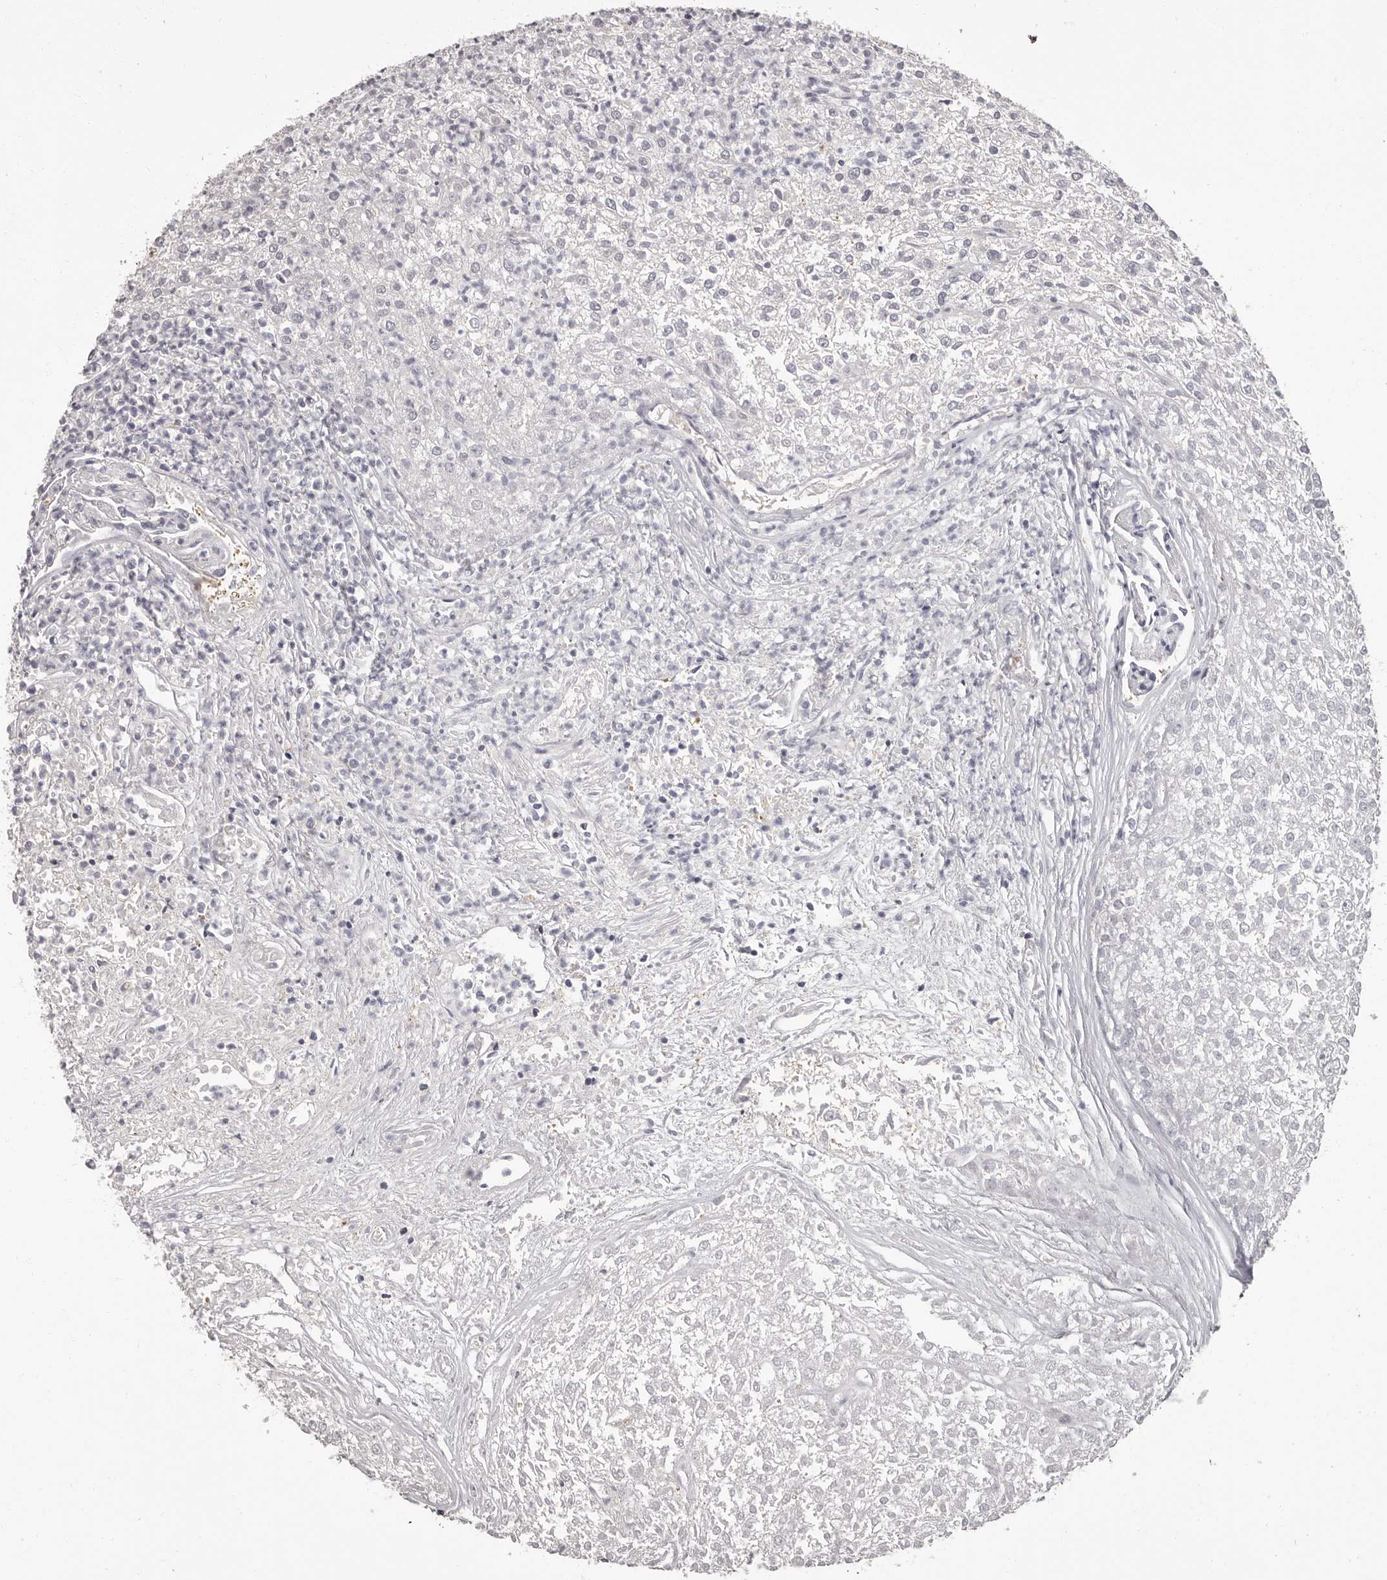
{"staining": {"intensity": "negative", "quantity": "none", "location": "none"}, "tissue": "renal cancer", "cell_type": "Tumor cells", "image_type": "cancer", "snomed": [{"axis": "morphology", "description": "Adenocarcinoma, NOS"}, {"axis": "topography", "description": "Kidney"}], "caption": "This is a micrograph of immunohistochemistry (IHC) staining of renal cancer, which shows no expression in tumor cells.", "gene": "APEH", "patient": {"sex": "female", "age": 54}}